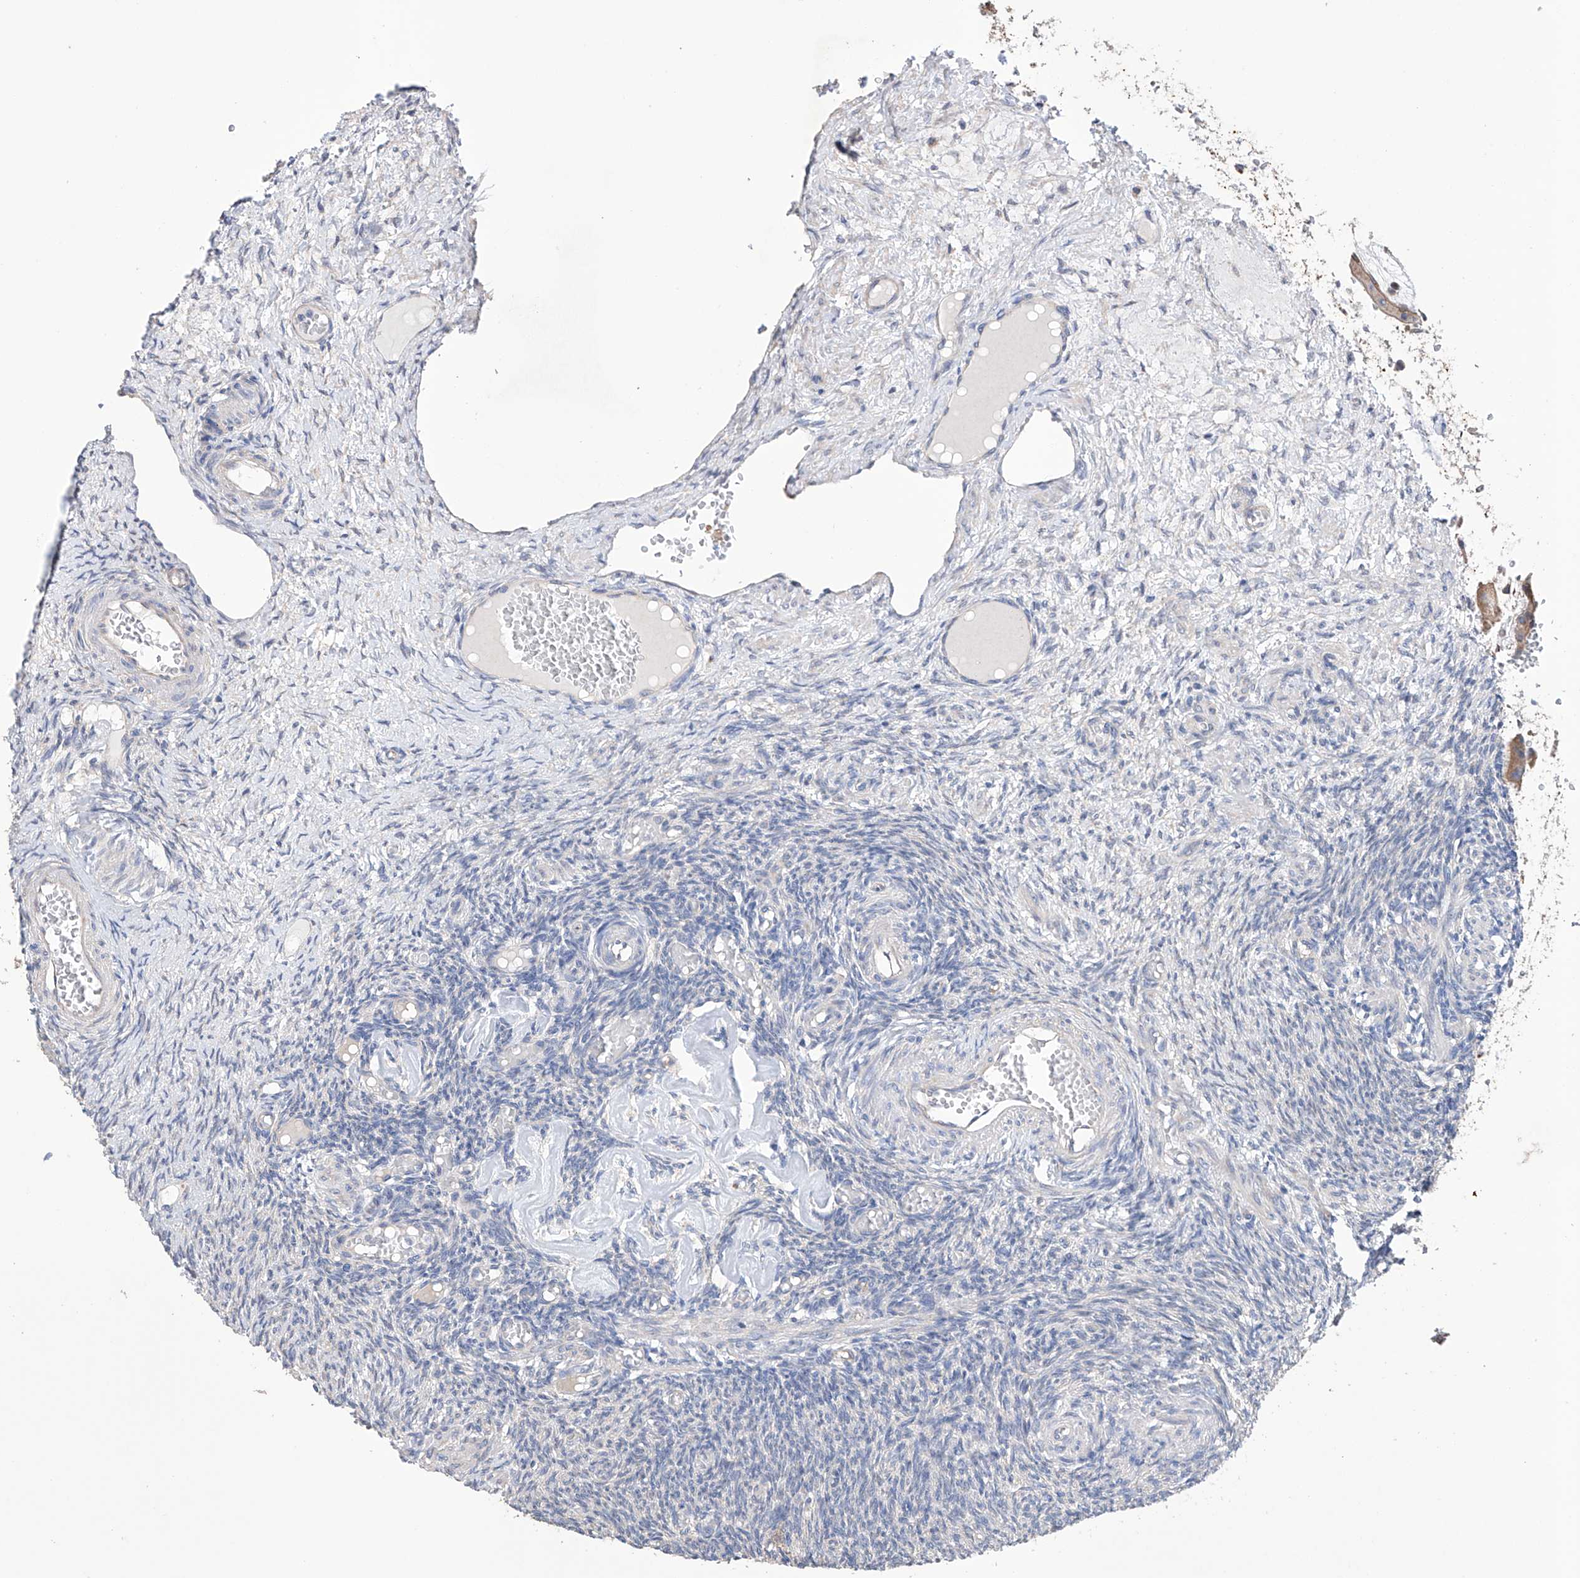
{"staining": {"intensity": "negative", "quantity": "none", "location": "none"}, "tissue": "ovary", "cell_type": "Ovarian stroma cells", "image_type": "normal", "snomed": [{"axis": "morphology", "description": "Normal tissue, NOS"}, {"axis": "topography", "description": "Ovary"}], "caption": "A photomicrograph of ovary stained for a protein demonstrates no brown staining in ovarian stroma cells.", "gene": "AFG1L", "patient": {"sex": "female", "age": 27}}